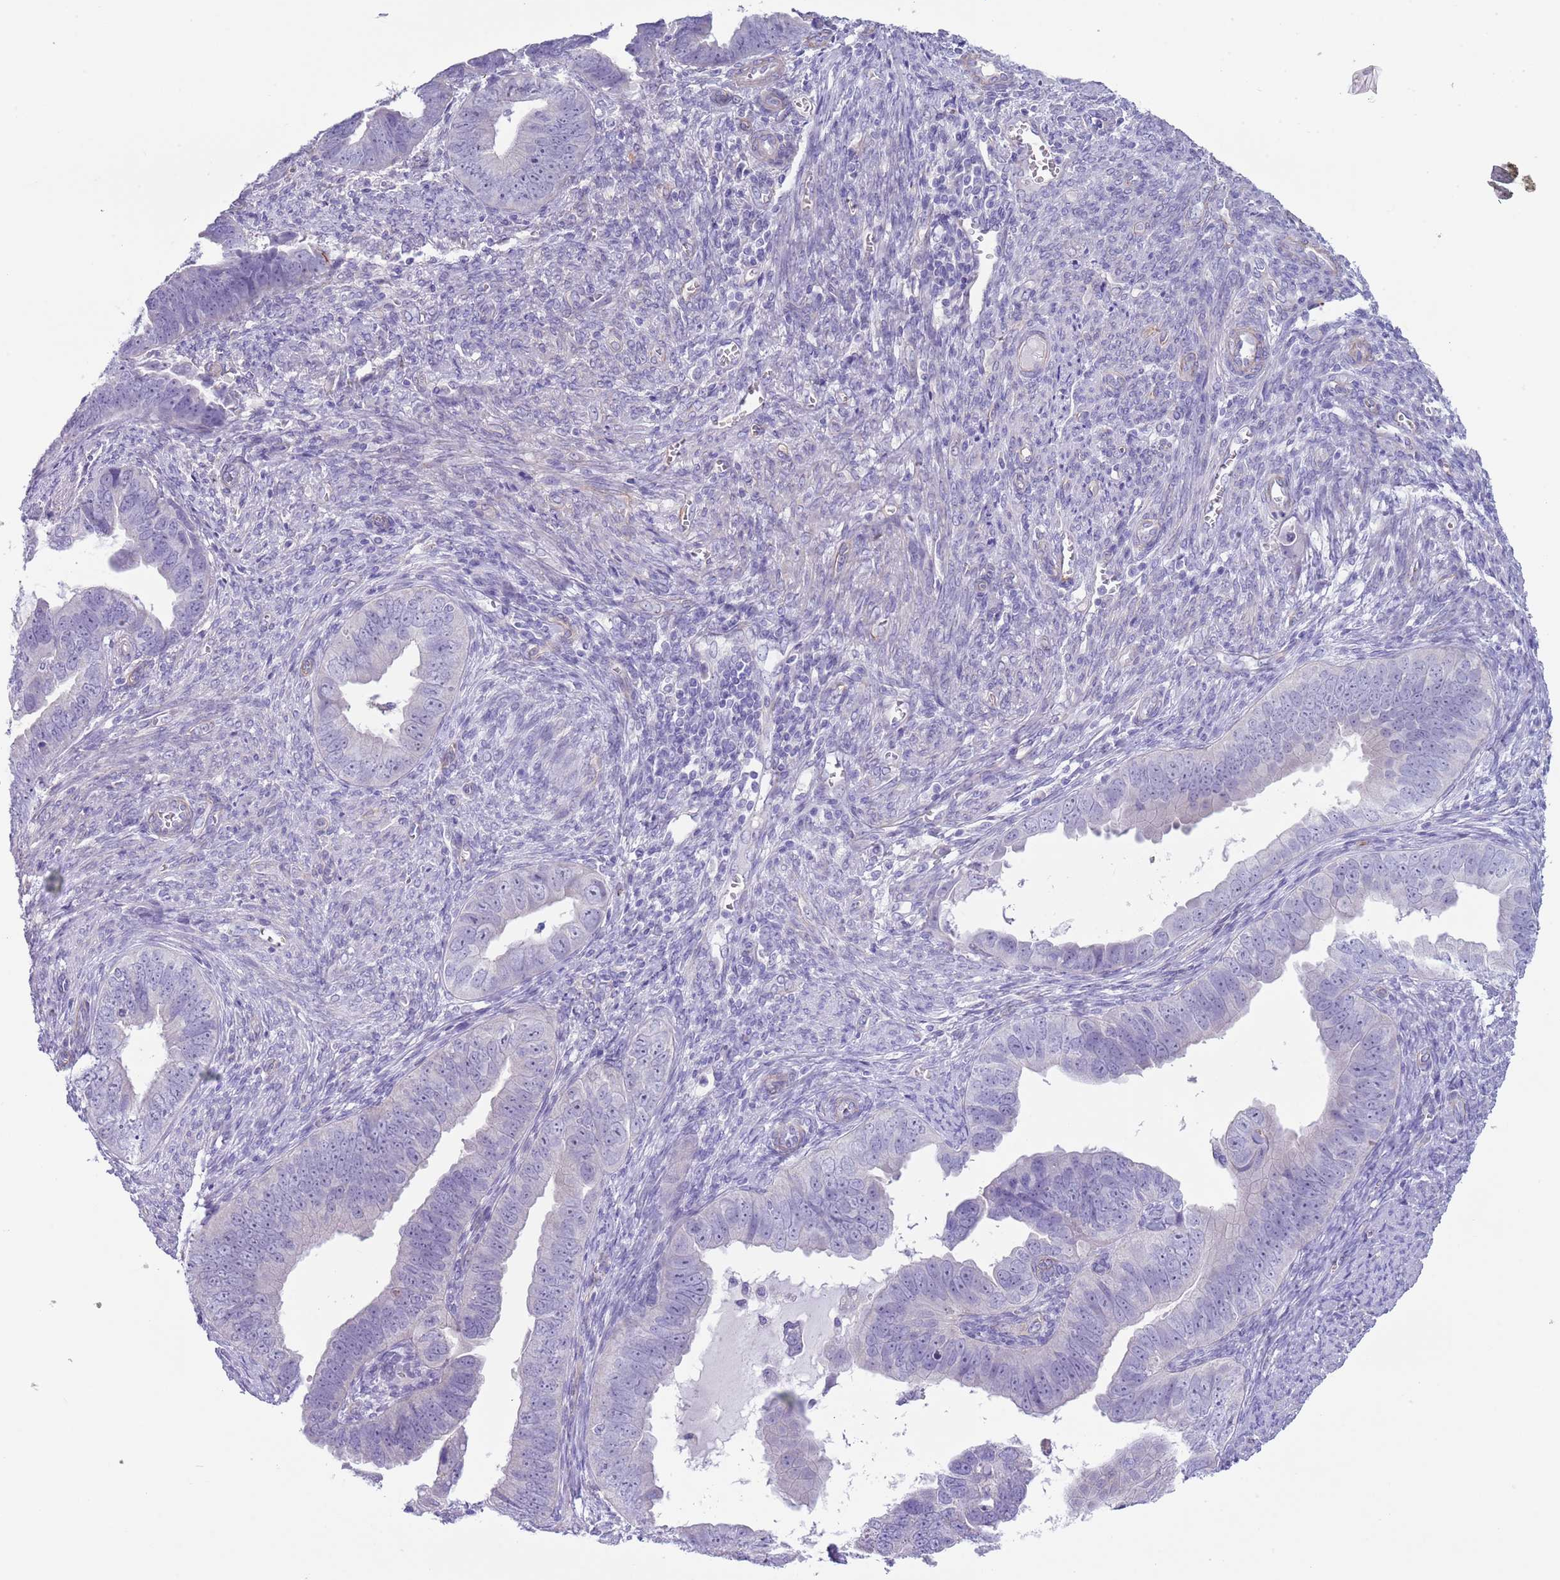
{"staining": {"intensity": "negative", "quantity": "none", "location": "none"}, "tissue": "endometrial cancer", "cell_type": "Tumor cells", "image_type": "cancer", "snomed": [{"axis": "morphology", "description": "Adenocarcinoma, NOS"}, {"axis": "topography", "description": "Endometrium"}], "caption": "This is an immunohistochemistry micrograph of endometrial cancer (adenocarcinoma). There is no positivity in tumor cells.", "gene": "TSGA13", "patient": {"sex": "female", "age": 75}}